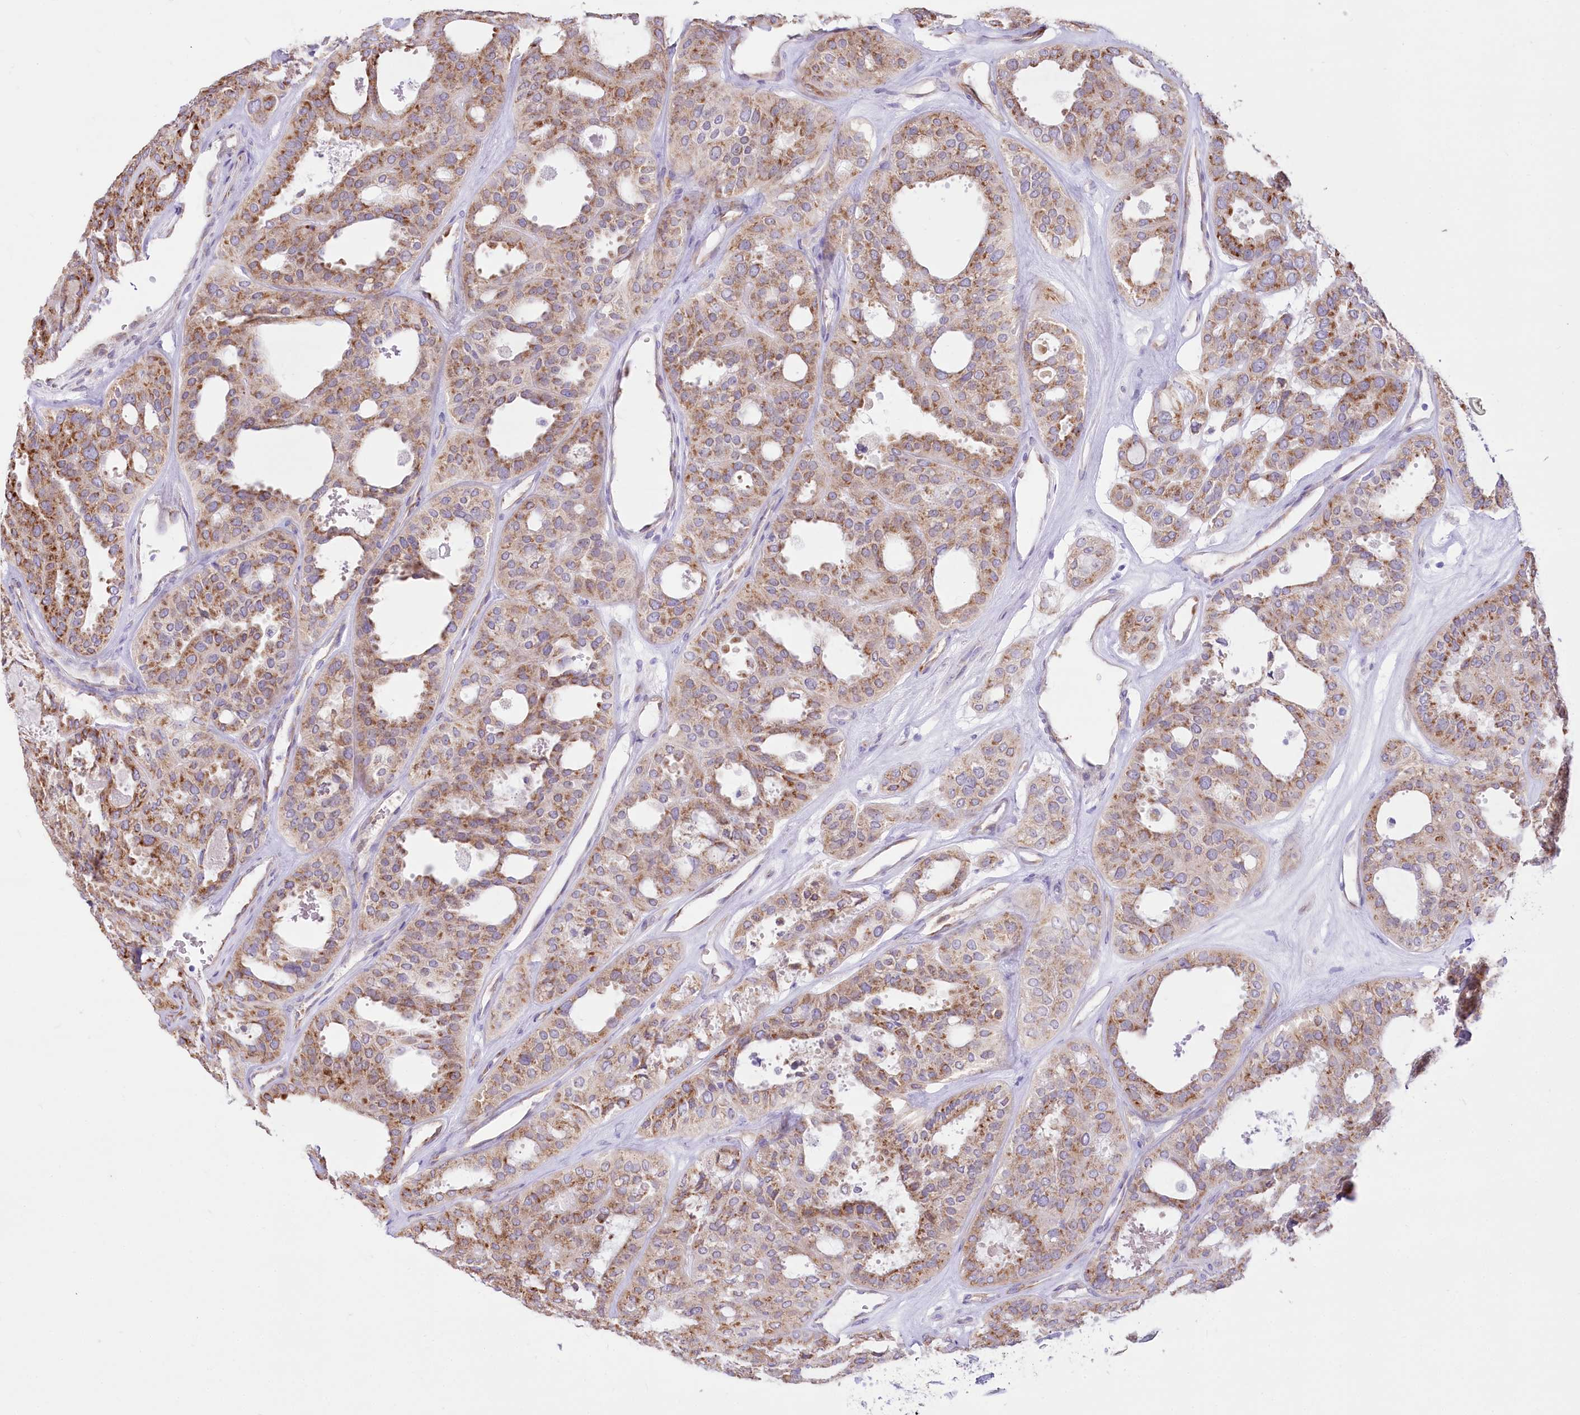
{"staining": {"intensity": "moderate", "quantity": ">75%", "location": "cytoplasmic/membranous"}, "tissue": "thyroid cancer", "cell_type": "Tumor cells", "image_type": "cancer", "snomed": [{"axis": "morphology", "description": "Follicular adenoma carcinoma, NOS"}, {"axis": "topography", "description": "Thyroid gland"}], "caption": "IHC of thyroid follicular adenoma carcinoma demonstrates medium levels of moderate cytoplasmic/membranous staining in approximately >75% of tumor cells. (Stains: DAB in brown, nuclei in blue, Microscopy: brightfield microscopy at high magnification).", "gene": "STT3B", "patient": {"sex": "male", "age": 75}}